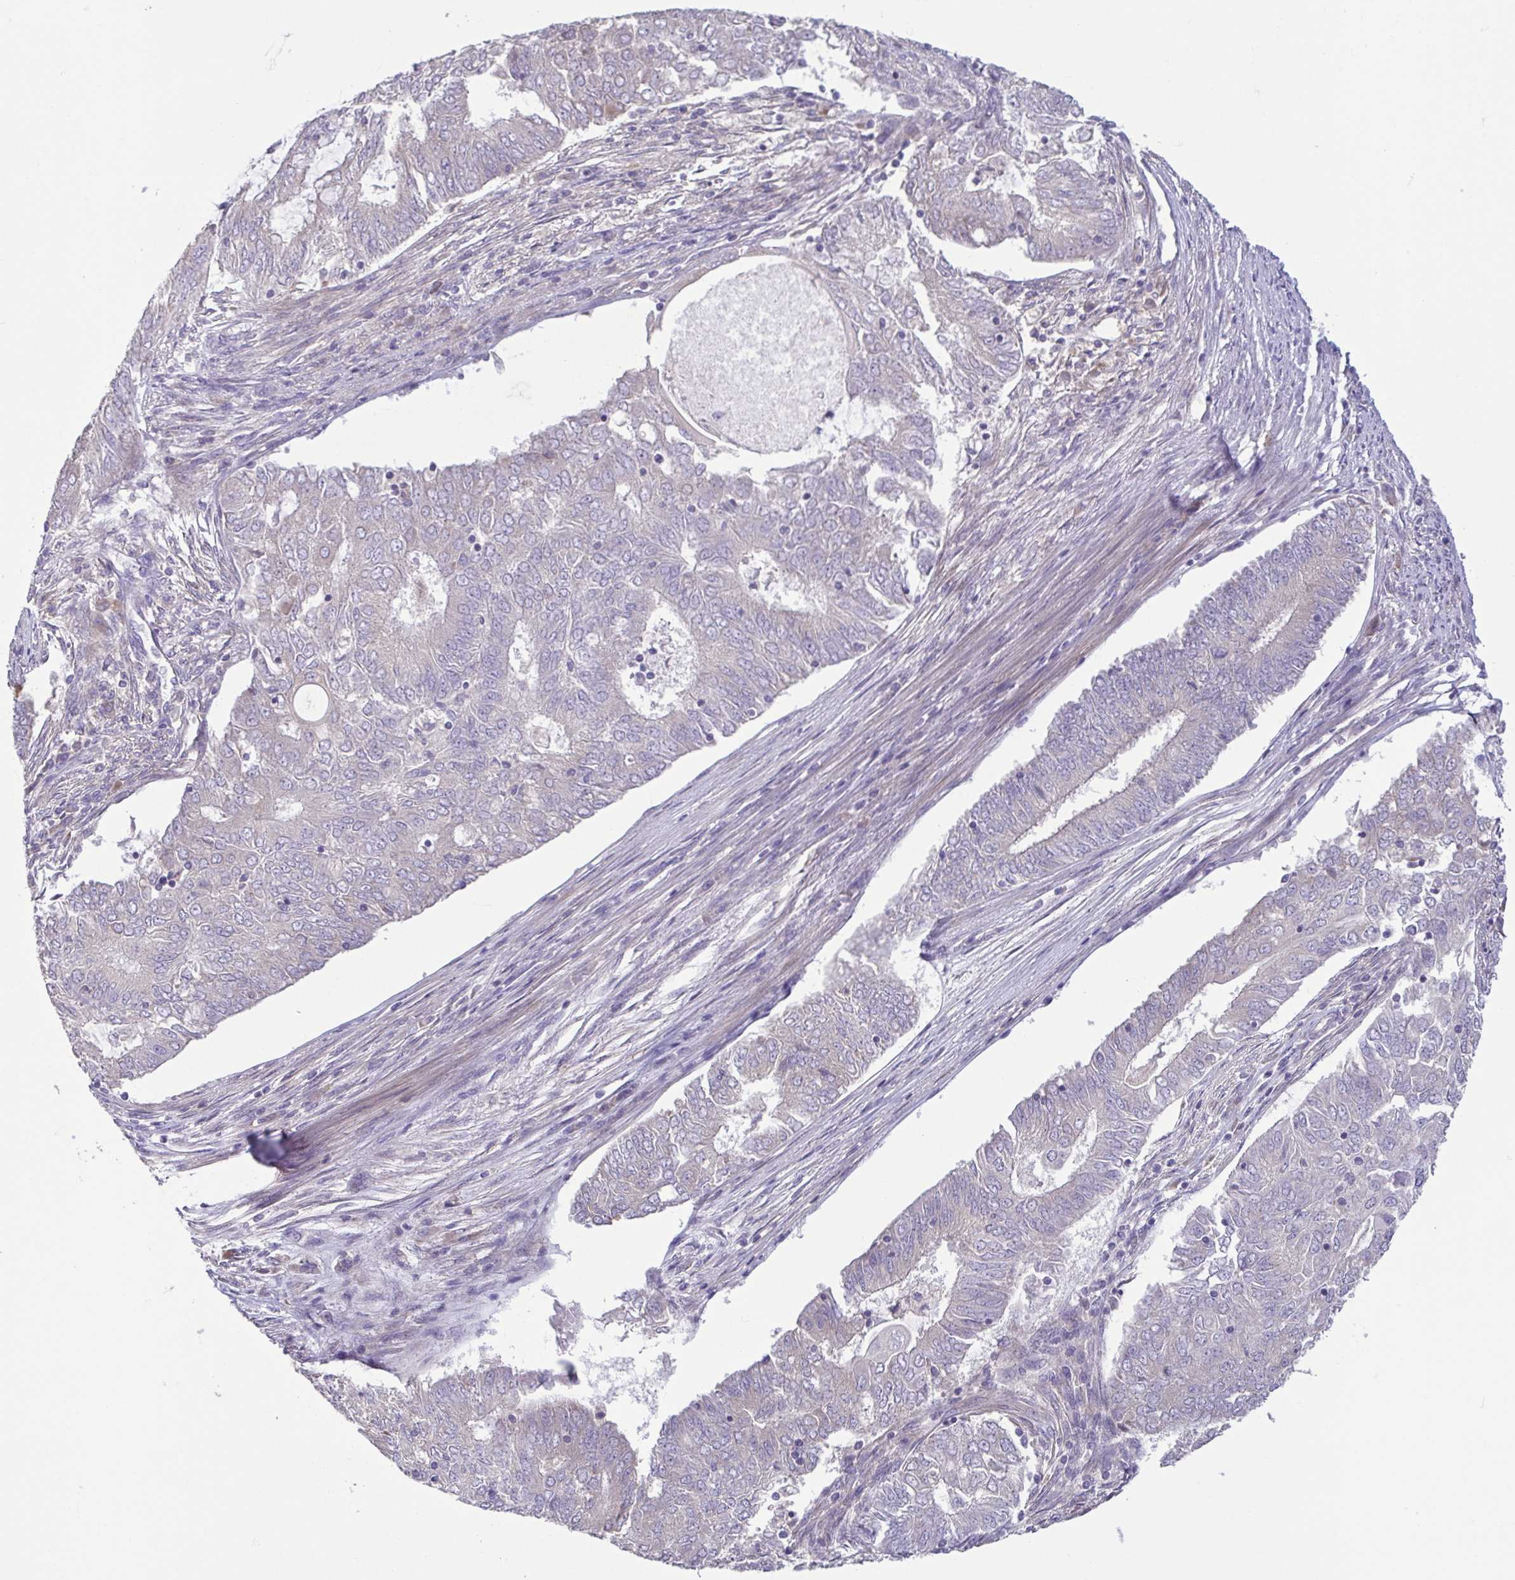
{"staining": {"intensity": "negative", "quantity": "none", "location": "none"}, "tissue": "endometrial cancer", "cell_type": "Tumor cells", "image_type": "cancer", "snomed": [{"axis": "morphology", "description": "Adenocarcinoma, NOS"}, {"axis": "topography", "description": "Endometrium"}], "caption": "Human endometrial cancer stained for a protein using immunohistochemistry displays no positivity in tumor cells.", "gene": "LMF2", "patient": {"sex": "female", "age": 62}}